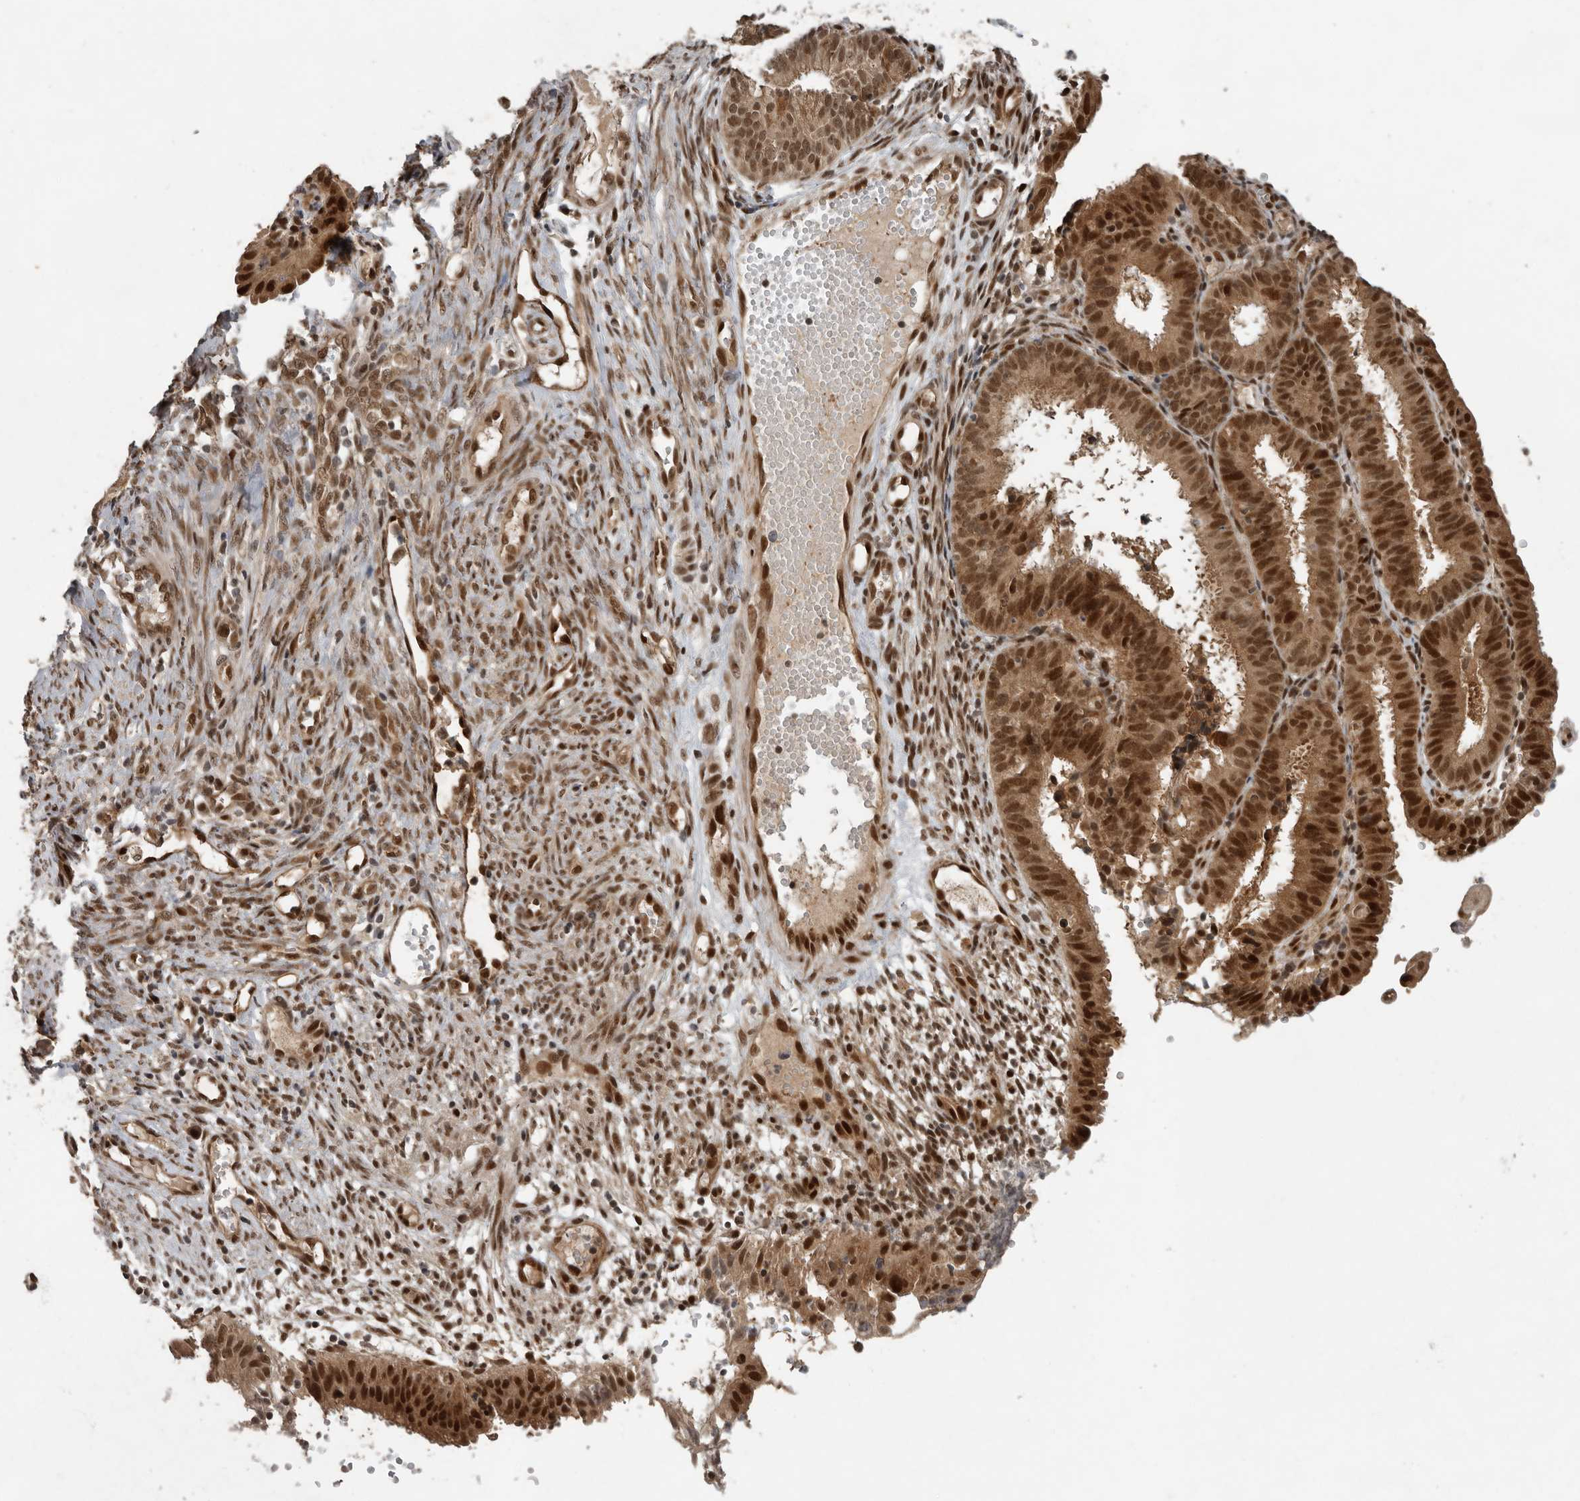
{"staining": {"intensity": "strong", "quantity": ">75%", "location": "cytoplasmic/membranous,nuclear"}, "tissue": "endometrial cancer", "cell_type": "Tumor cells", "image_type": "cancer", "snomed": [{"axis": "morphology", "description": "Adenocarcinoma, NOS"}, {"axis": "topography", "description": "Endometrium"}], "caption": "Protein staining of endometrial adenocarcinoma tissue exhibits strong cytoplasmic/membranous and nuclear staining in approximately >75% of tumor cells.", "gene": "CDC27", "patient": {"sex": "female", "age": 51}}